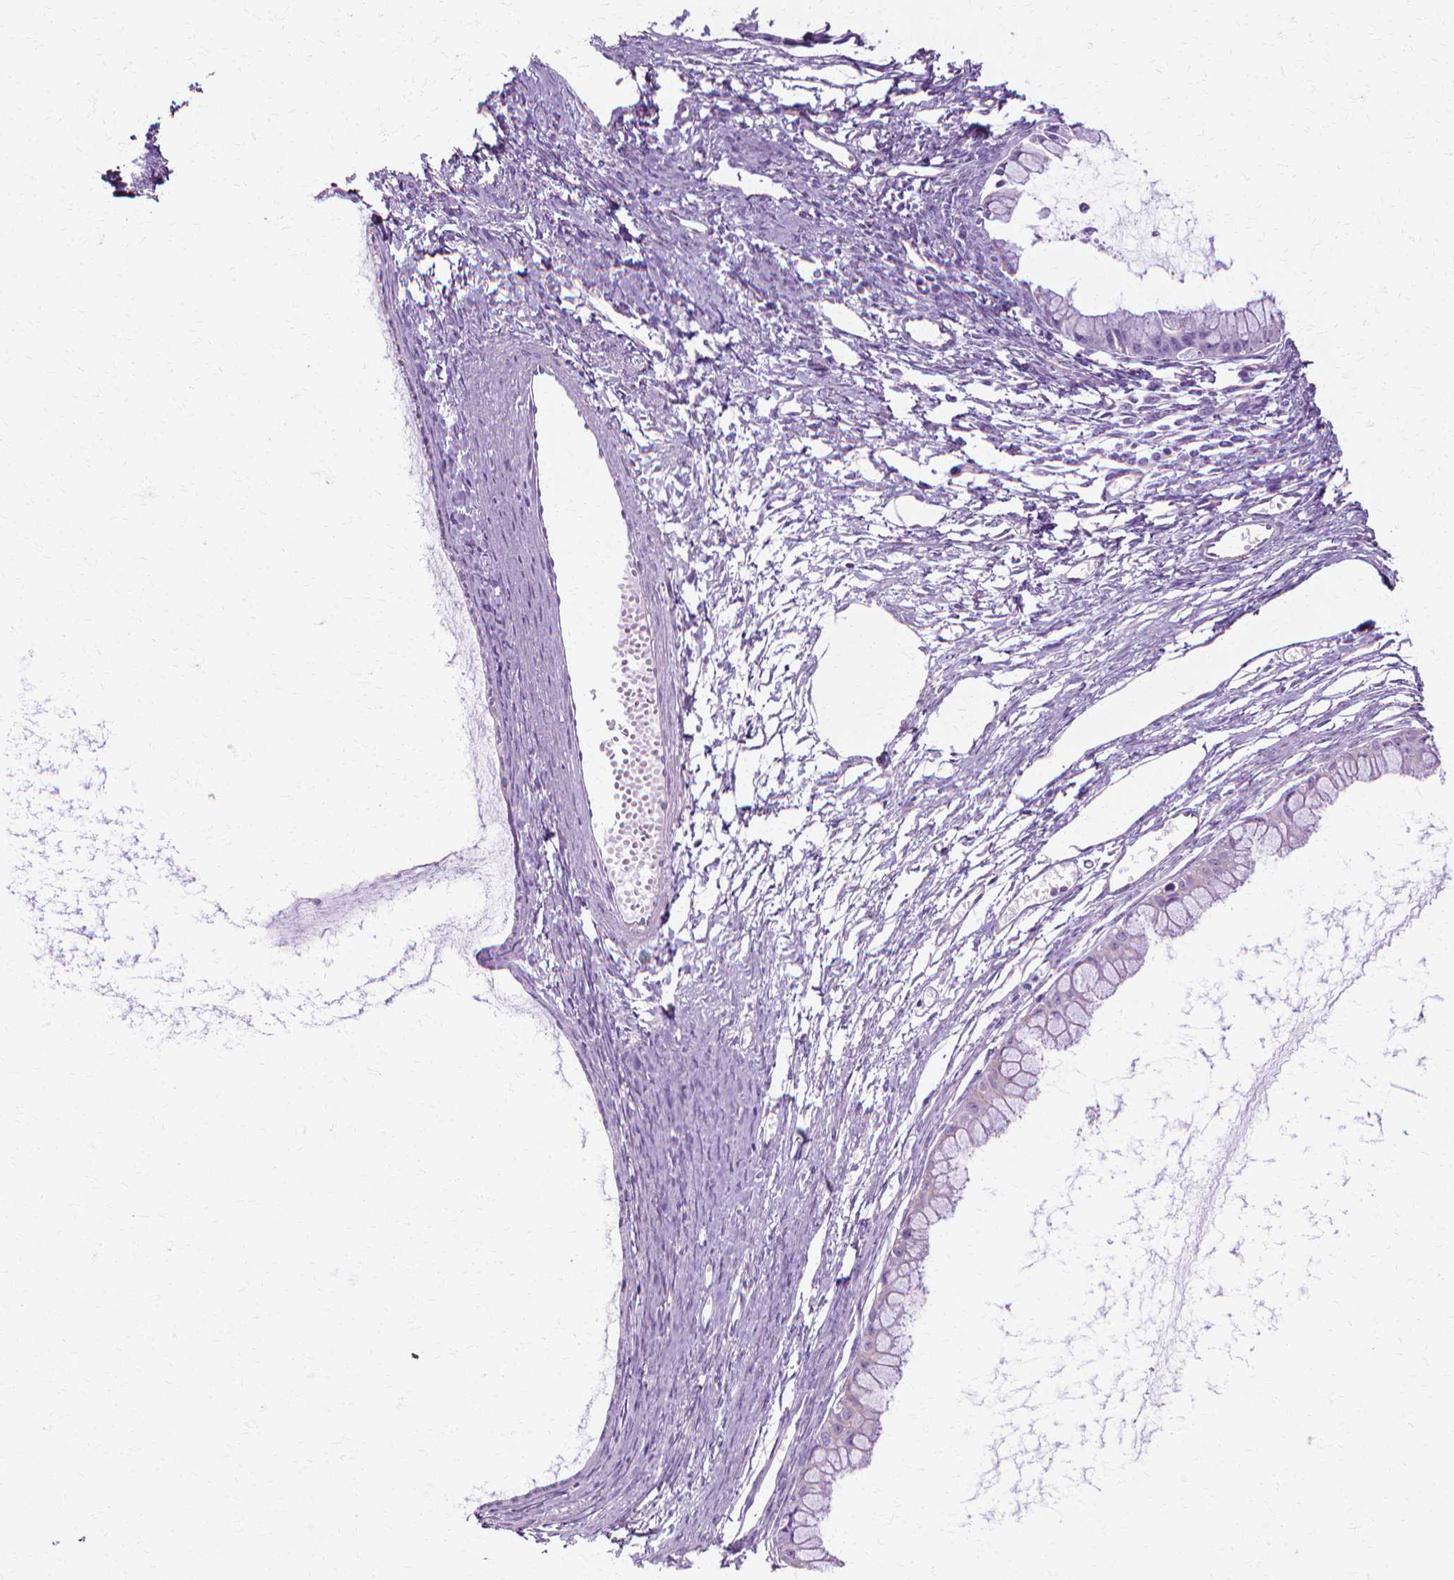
{"staining": {"intensity": "negative", "quantity": "none", "location": "none"}, "tissue": "ovarian cancer", "cell_type": "Tumor cells", "image_type": "cancer", "snomed": [{"axis": "morphology", "description": "Cystadenocarcinoma, mucinous, NOS"}, {"axis": "topography", "description": "Ovary"}], "caption": "Ovarian mucinous cystadenocarcinoma stained for a protein using immunohistochemistry exhibits no expression tumor cells.", "gene": "CFAP157", "patient": {"sex": "female", "age": 41}}